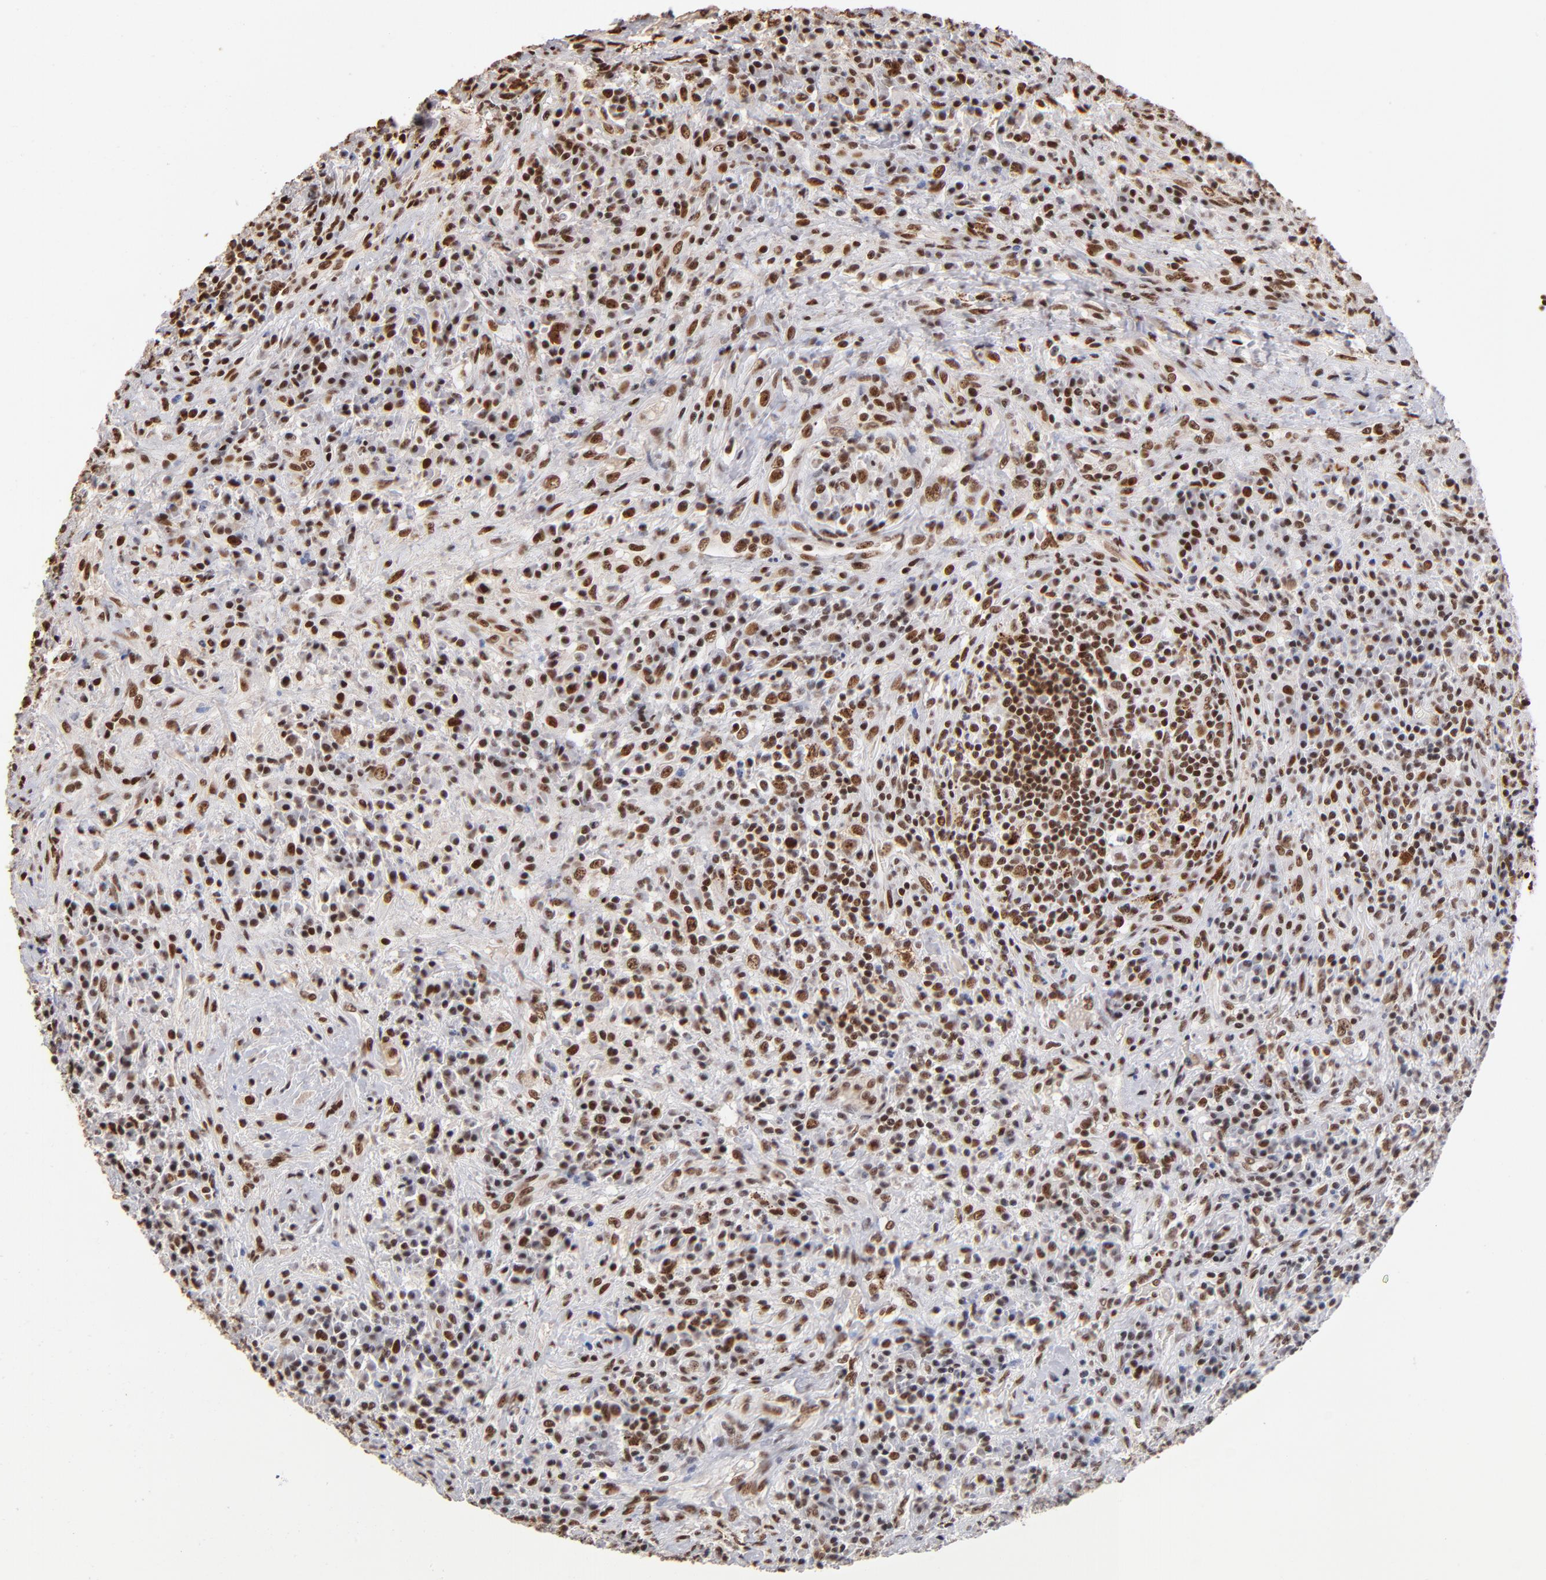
{"staining": {"intensity": "strong", "quantity": ">75%", "location": "nuclear"}, "tissue": "lymphoma", "cell_type": "Tumor cells", "image_type": "cancer", "snomed": [{"axis": "morphology", "description": "Hodgkin's disease, NOS"}, {"axis": "topography", "description": "Lymph node"}], "caption": "The immunohistochemical stain shows strong nuclear expression in tumor cells of Hodgkin's disease tissue.", "gene": "ZNF146", "patient": {"sex": "female", "age": 25}}